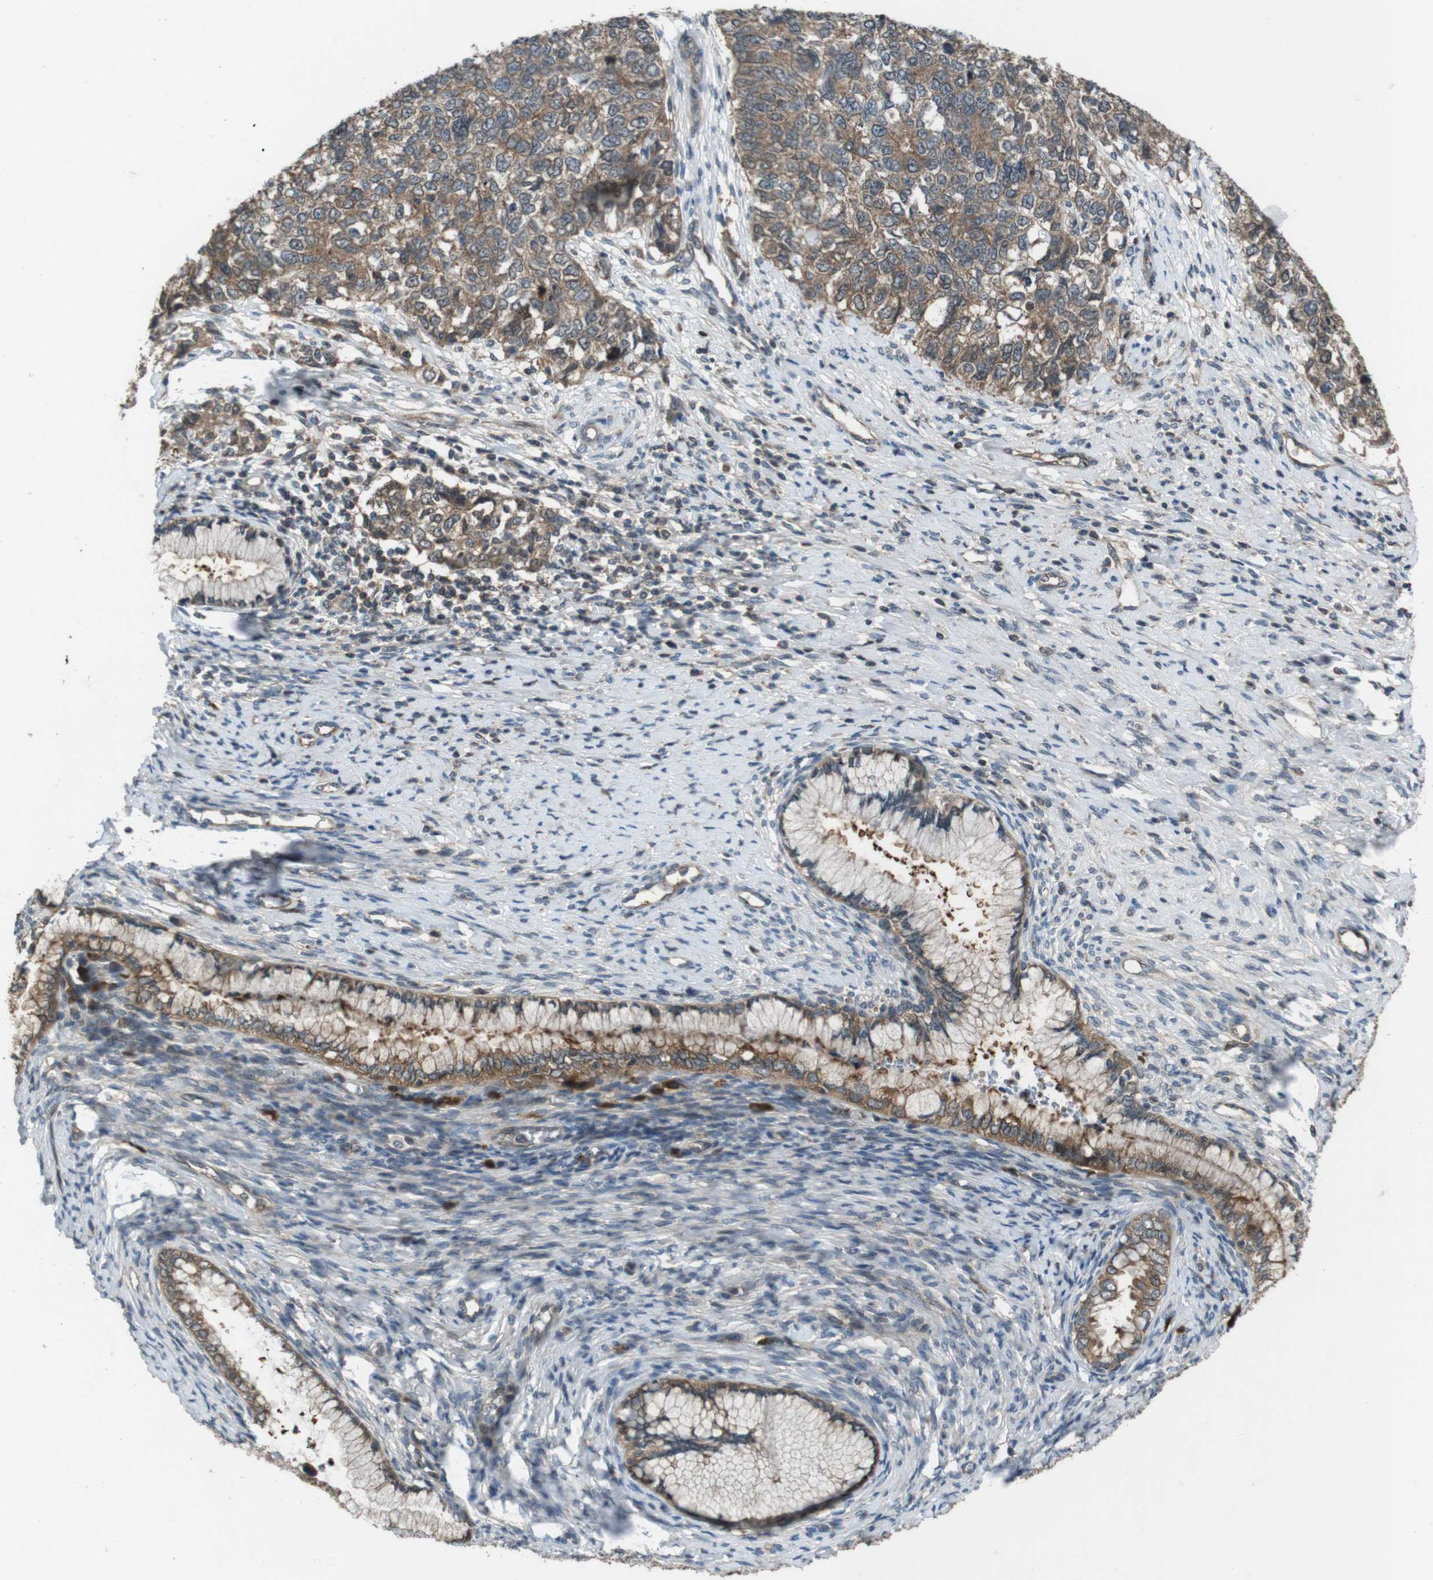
{"staining": {"intensity": "moderate", "quantity": ">75%", "location": "cytoplasmic/membranous"}, "tissue": "cervical cancer", "cell_type": "Tumor cells", "image_type": "cancer", "snomed": [{"axis": "morphology", "description": "Squamous cell carcinoma, NOS"}, {"axis": "topography", "description": "Cervix"}], "caption": "Immunohistochemical staining of human cervical cancer (squamous cell carcinoma) shows medium levels of moderate cytoplasmic/membranous protein positivity in approximately >75% of tumor cells. (DAB IHC, brown staining for protein, blue staining for nuclei).", "gene": "SLC22A23", "patient": {"sex": "female", "age": 63}}